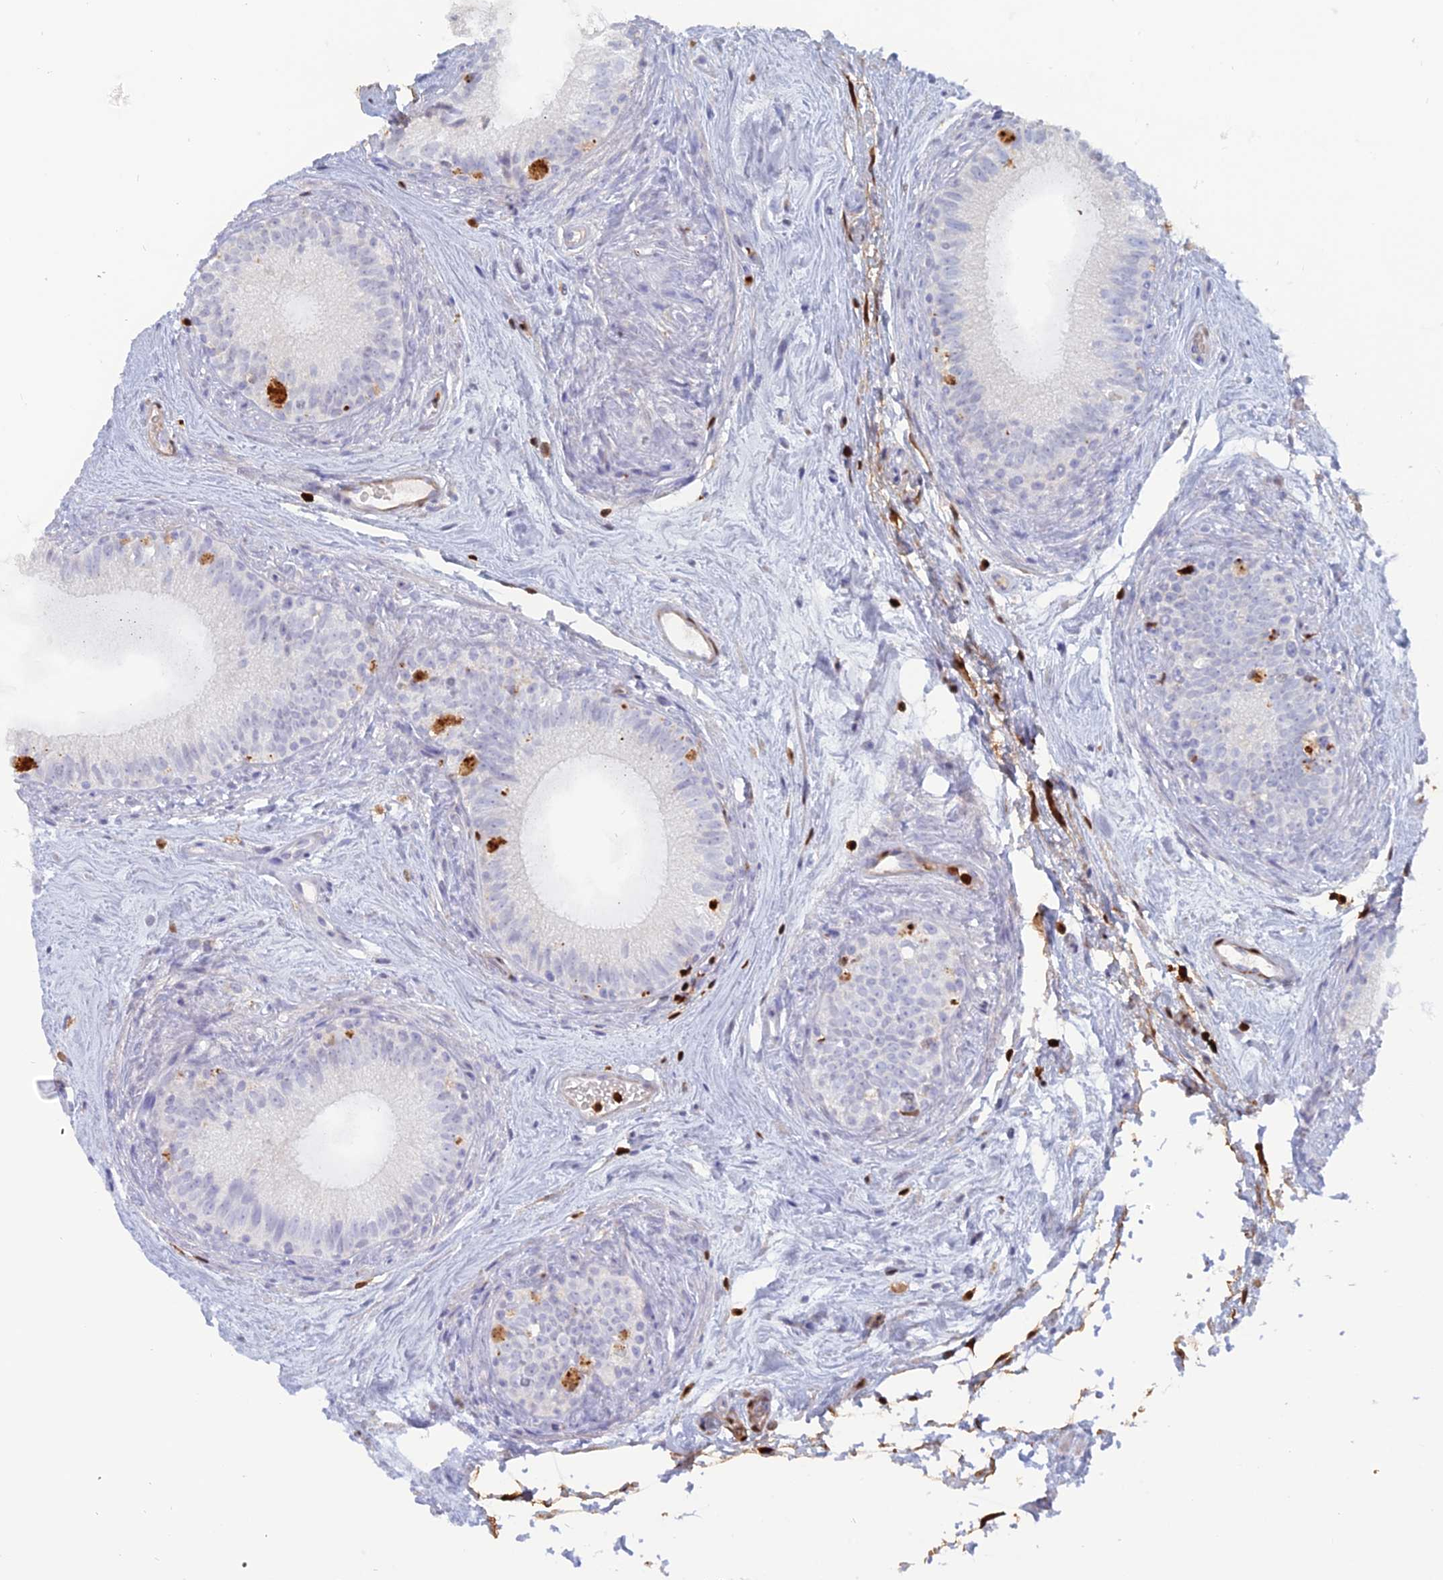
{"staining": {"intensity": "negative", "quantity": "none", "location": "none"}, "tissue": "epididymis", "cell_type": "Glandular cells", "image_type": "normal", "snomed": [{"axis": "morphology", "description": "Normal tissue, NOS"}, {"axis": "topography", "description": "Epididymis"}], "caption": "Micrograph shows no significant protein staining in glandular cells of benign epididymis.", "gene": "PGBD4", "patient": {"sex": "male", "age": 71}}